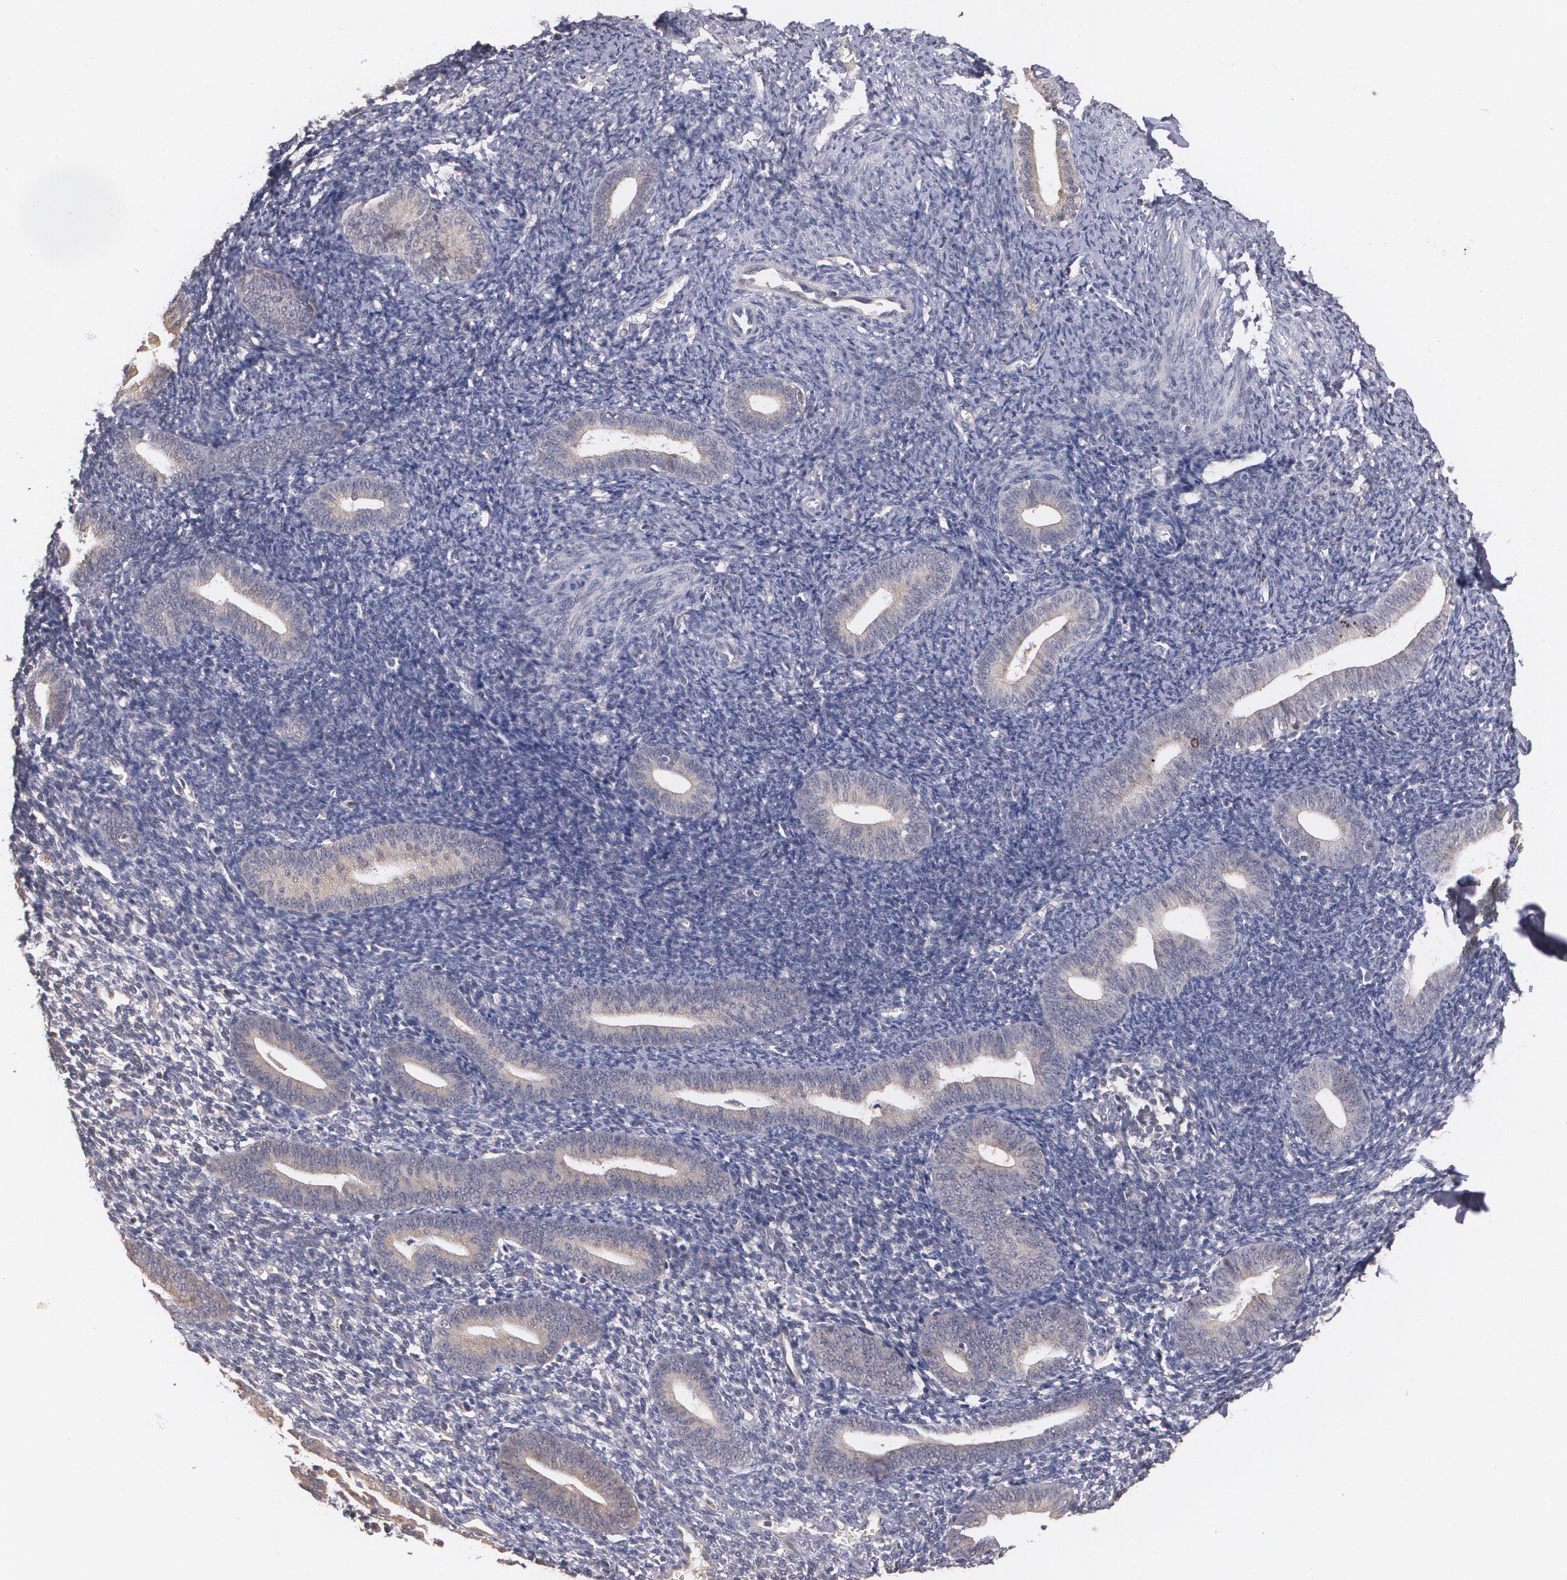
{"staining": {"intensity": "negative", "quantity": "none", "location": "none"}, "tissue": "endometrium", "cell_type": "Cells in endometrial stroma", "image_type": "normal", "snomed": [{"axis": "morphology", "description": "Normal tissue, NOS"}, {"axis": "topography", "description": "Smooth muscle"}, {"axis": "topography", "description": "Endometrium"}], "caption": "A high-resolution photomicrograph shows immunohistochemistry (IHC) staining of unremarkable endometrium, which reveals no significant positivity in cells in endometrial stroma.", "gene": "IFNGR2", "patient": {"sex": "female", "age": 57}}